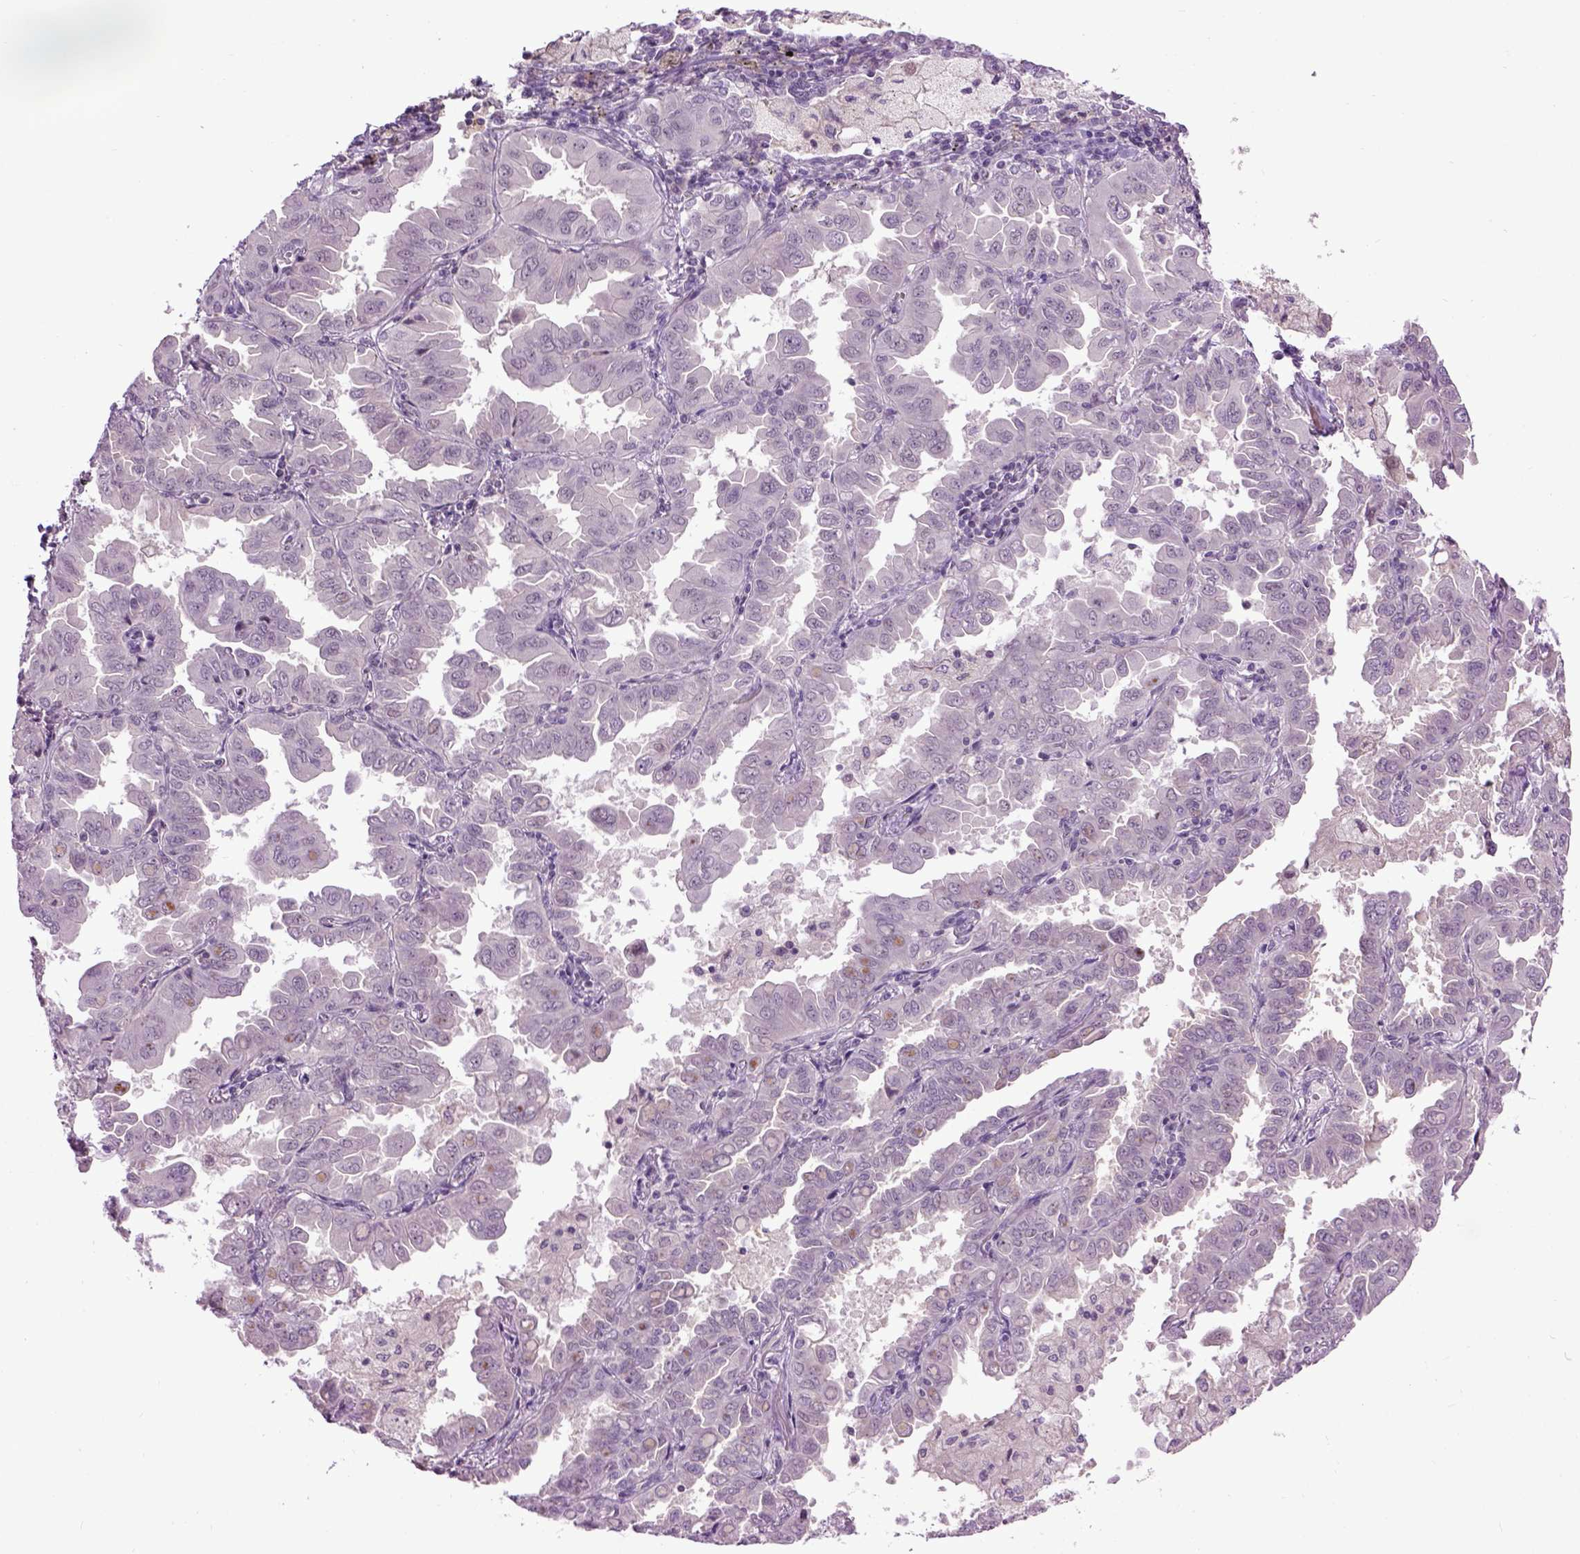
{"staining": {"intensity": "negative", "quantity": "none", "location": "none"}, "tissue": "lung cancer", "cell_type": "Tumor cells", "image_type": "cancer", "snomed": [{"axis": "morphology", "description": "Adenocarcinoma, NOS"}, {"axis": "topography", "description": "Lung"}], "caption": "High magnification brightfield microscopy of lung cancer (adenocarcinoma) stained with DAB (brown) and counterstained with hematoxylin (blue): tumor cells show no significant staining. The staining is performed using DAB brown chromogen with nuclei counter-stained in using hematoxylin.", "gene": "EMILIN3", "patient": {"sex": "male", "age": 64}}